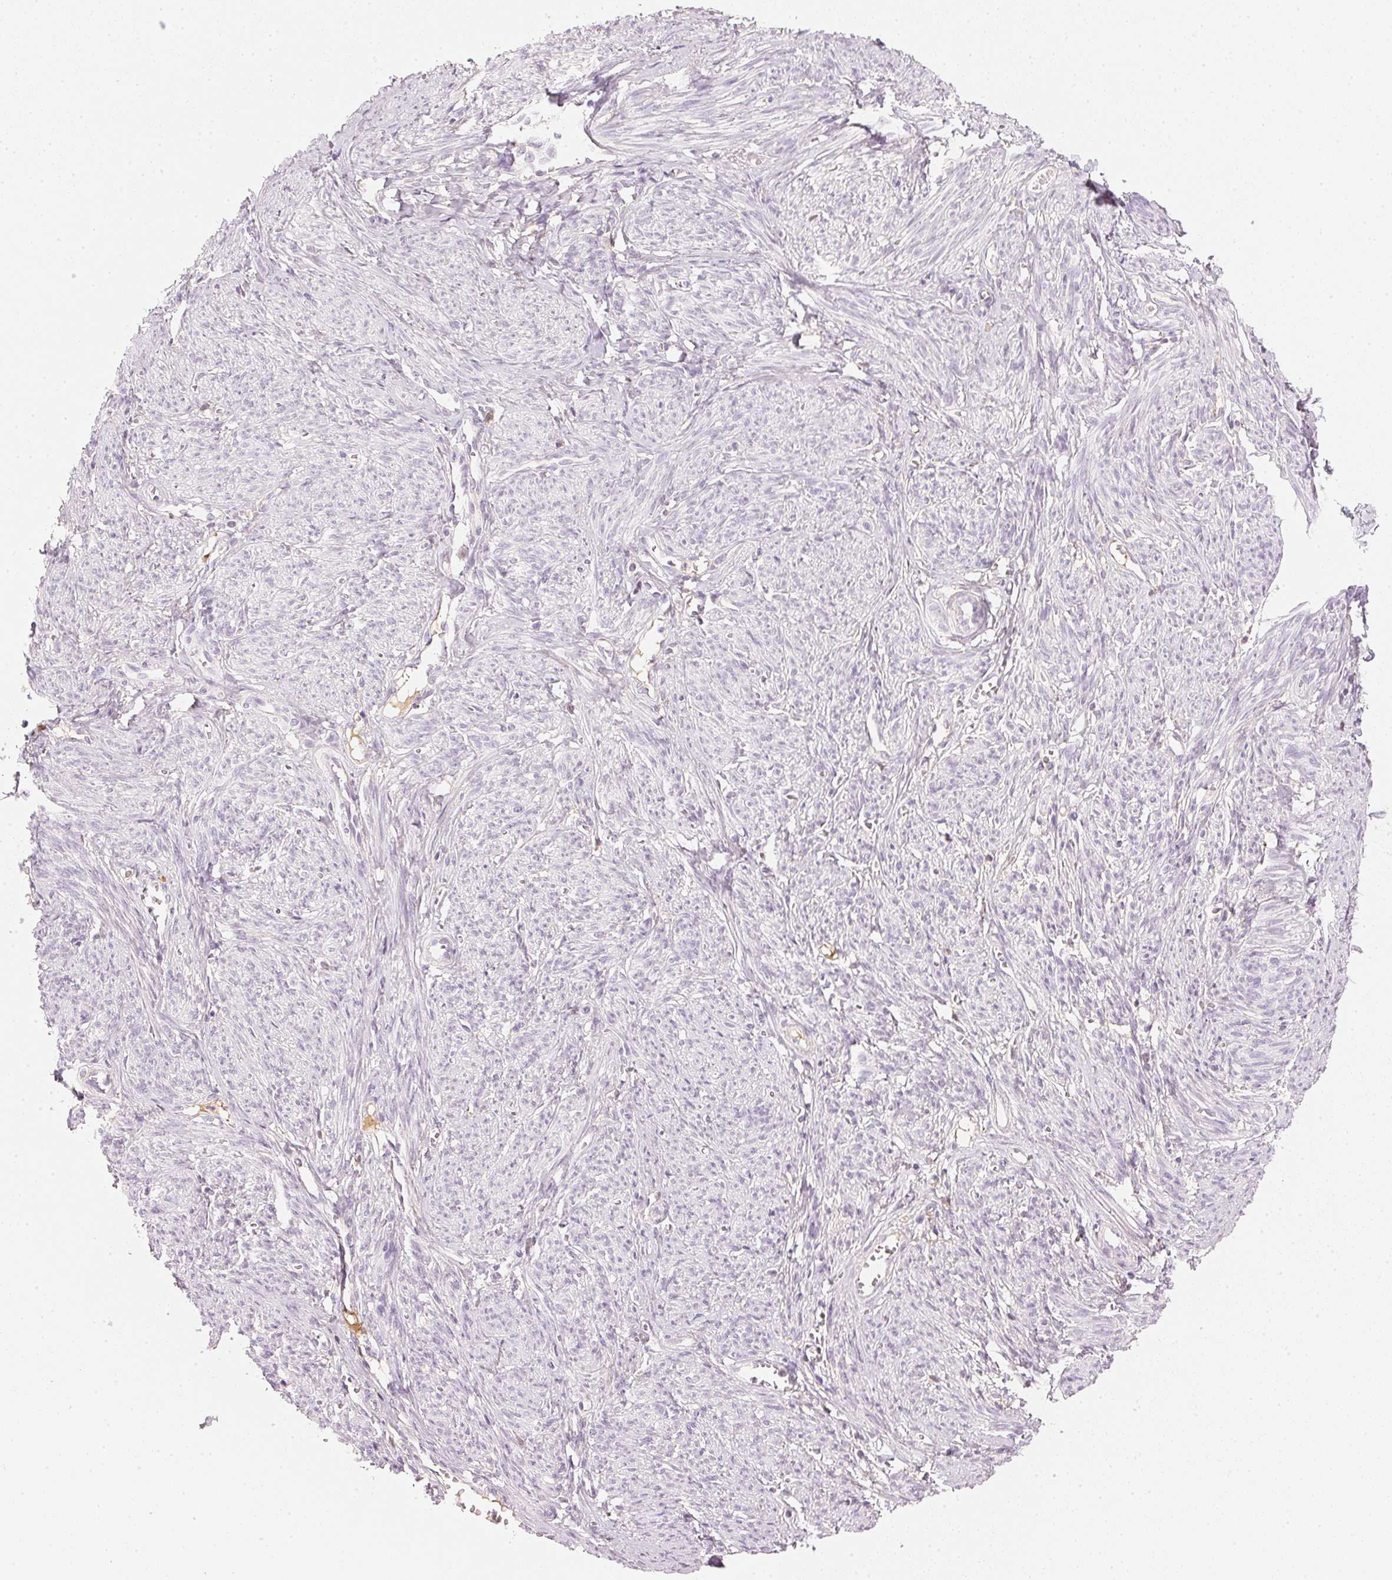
{"staining": {"intensity": "negative", "quantity": "none", "location": "none"}, "tissue": "smooth muscle", "cell_type": "Smooth muscle cells", "image_type": "normal", "snomed": [{"axis": "morphology", "description": "Normal tissue, NOS"}, {"axis": "topography", "description": "Smooth muscle"}], "caption": "This is an immunohistochemistry (IHC) photomicrograph of benign human smooth muscle. There is no staining in smooth muscle cells.", "gene": "RMDN2", "patient": {"sex": "female", "age": 65}}